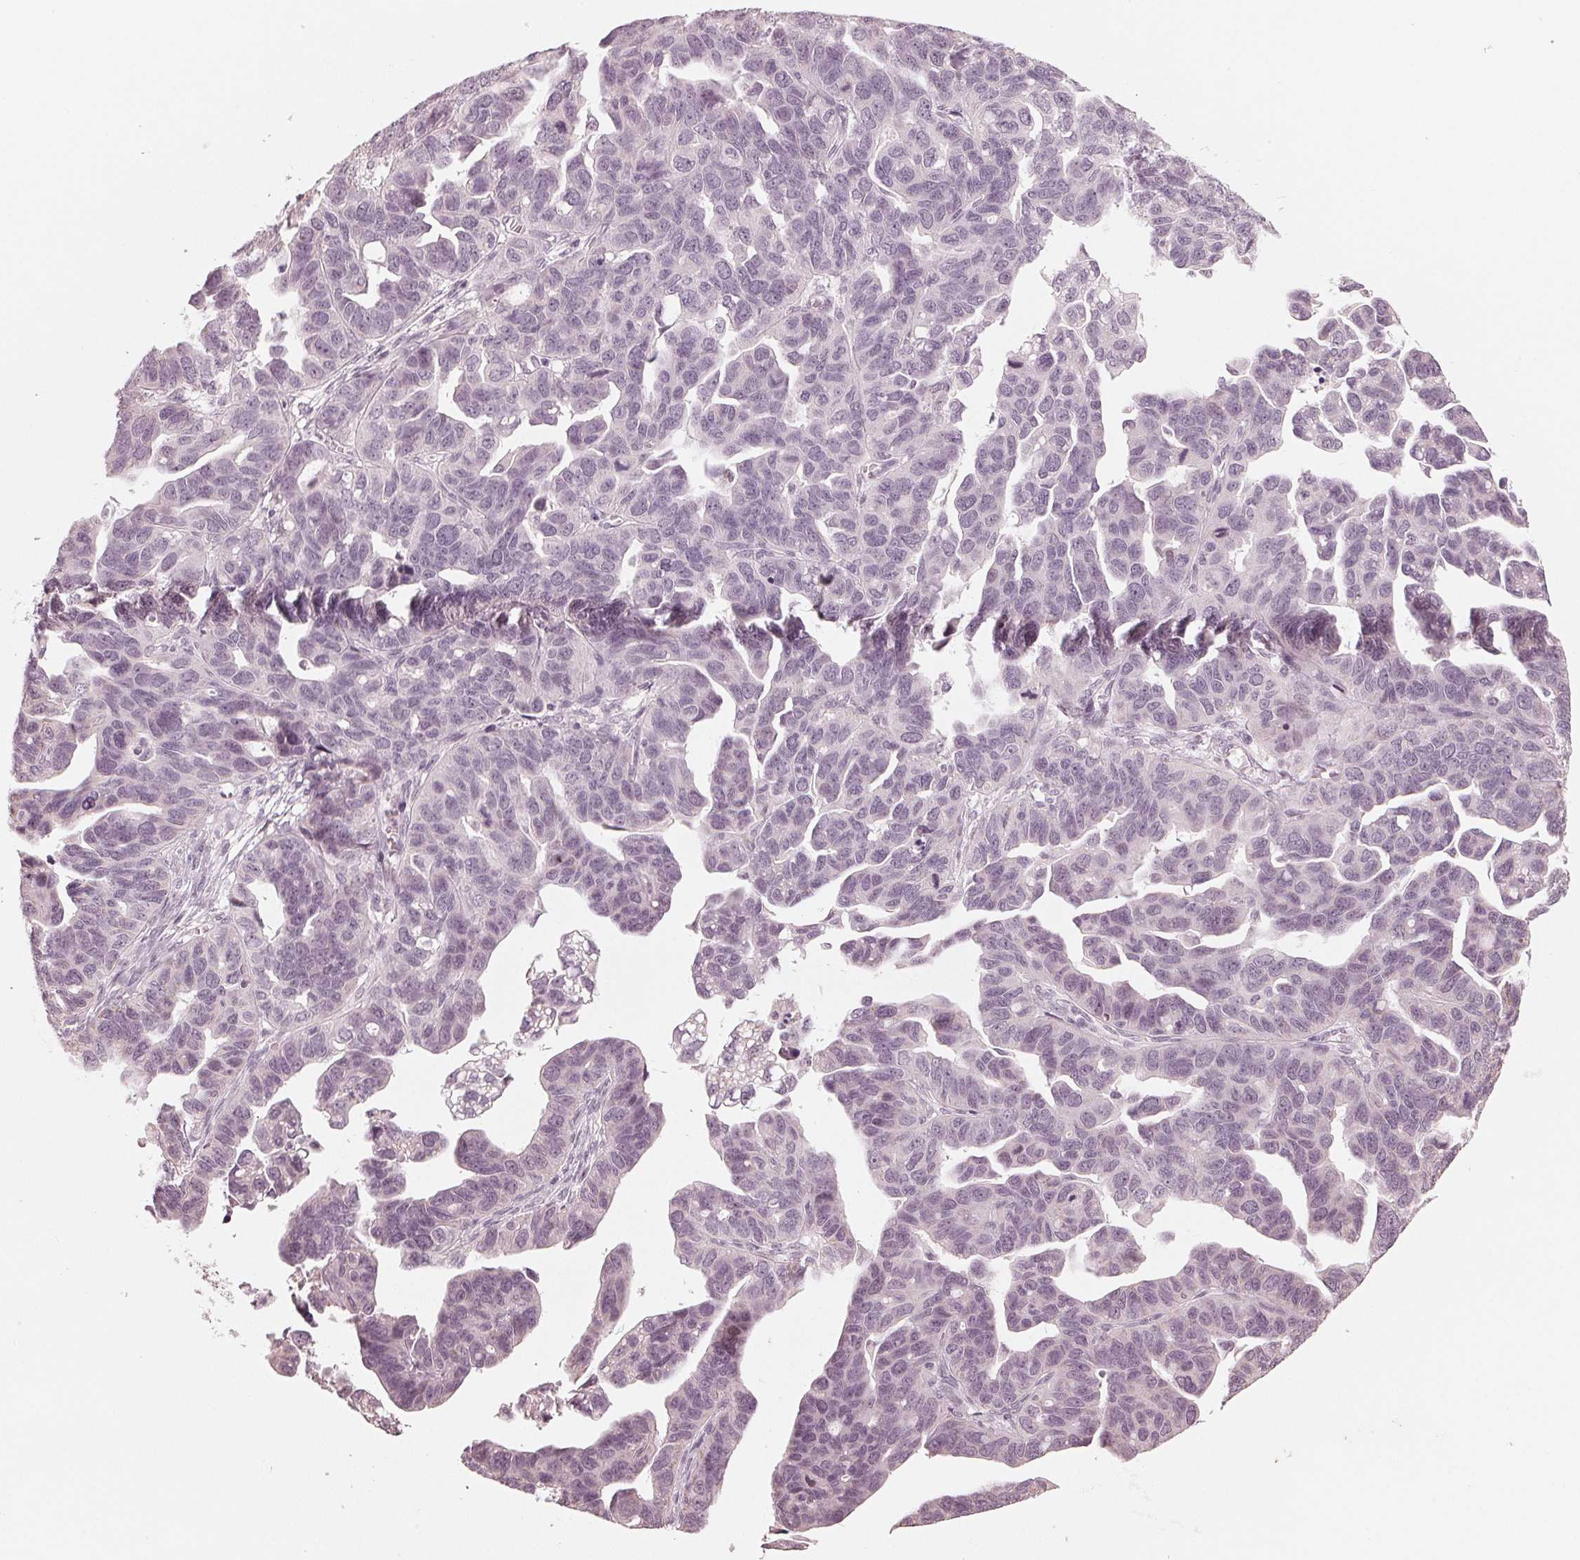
{"staining": {"intensity": "negative", "quantity": "none", "location": "none"}, "tissue": "ovarian cancer", "cell_type": "Tumor cells", "image_type": "cancer", "snomed": [{"axis": "morphology", "description": "Cystadenocarcinoma, serous, NOS"}, {"axis": "topography", "description": "Ovary"}], "caption": "Histopathology image shows no protein positivity in tumor cells of ovarian serous cystadenocarcinoma tissue.", "gene": "ADPRHL1", "patient": {"sex": "female", "age": 69}}